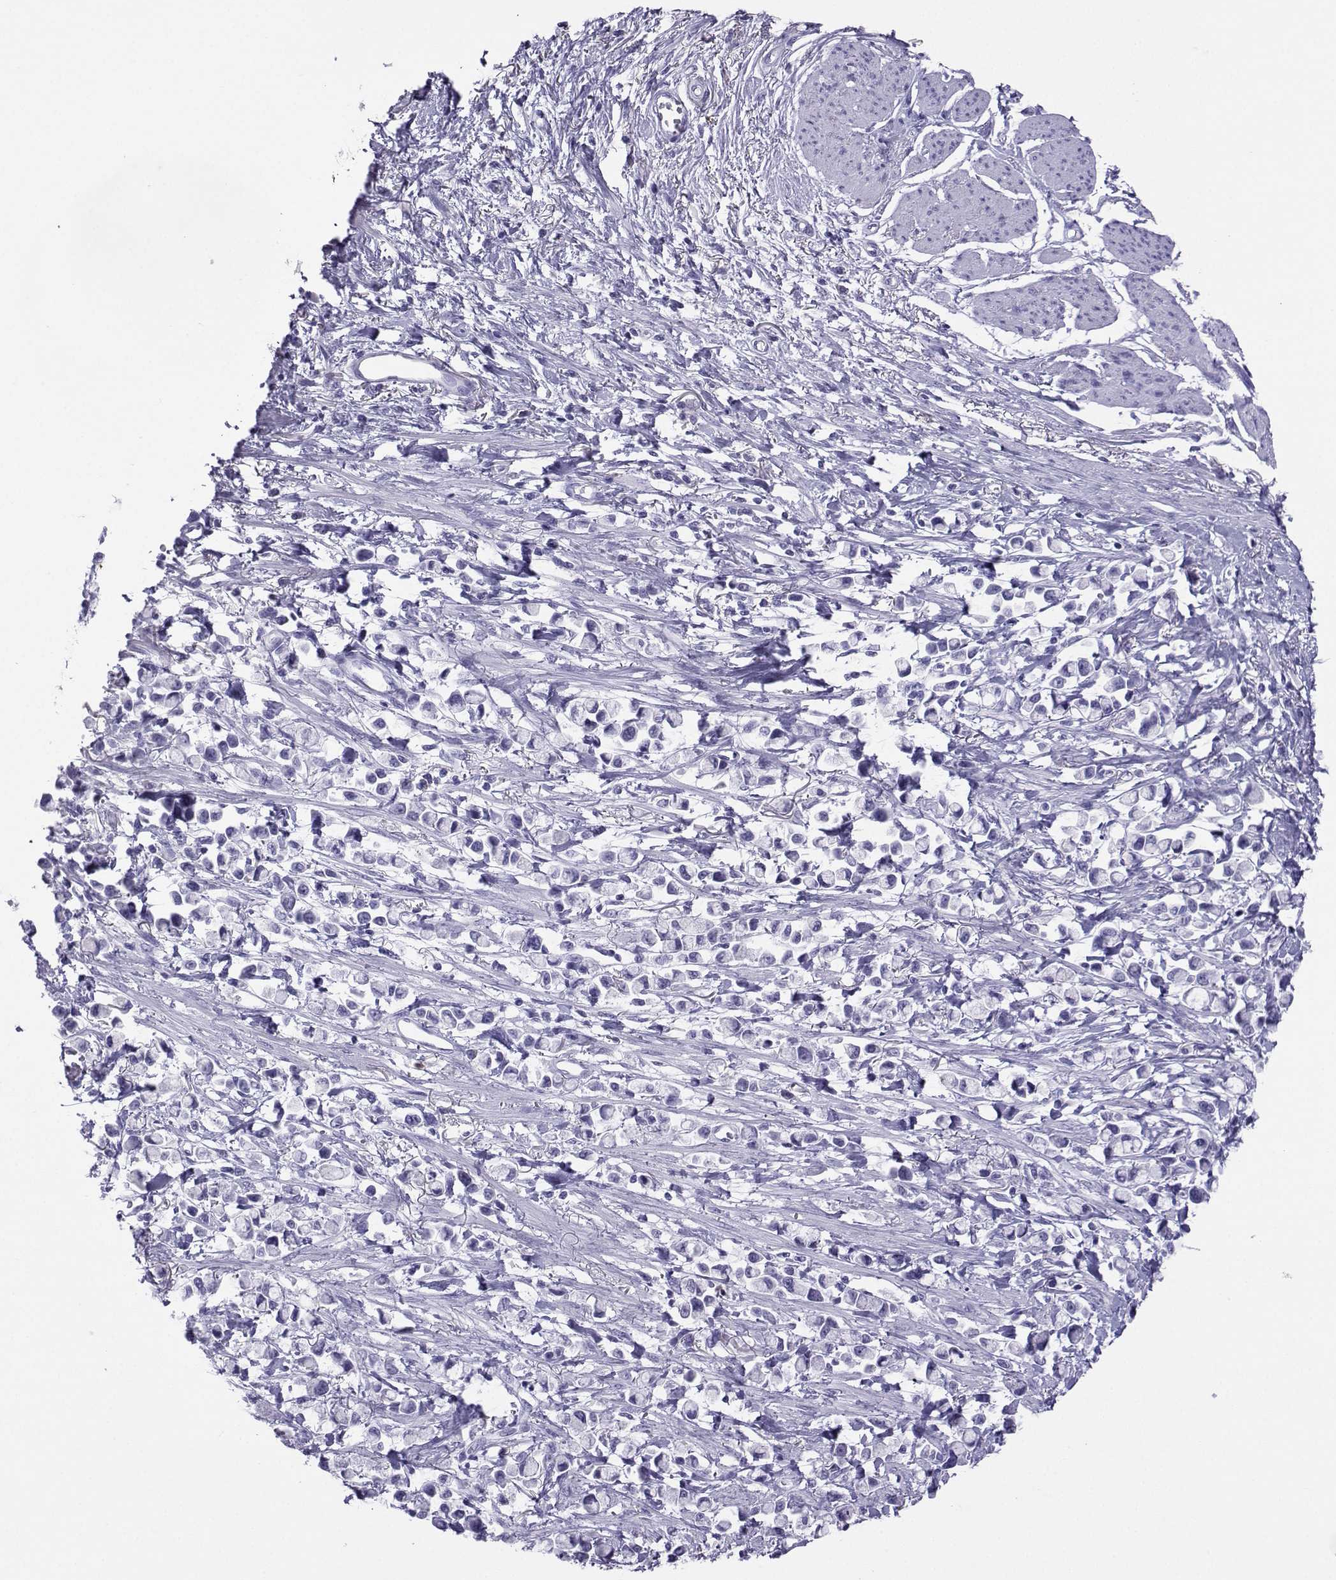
{"staining": {"intensity": "negative", "quantity": "none", "location": "none"}, "tissue": "stomach cancer", "cell_type": "Tumor cells", "image_type": "cancer", "snomed": [{"axis": "morphology", "description": "Adenocarcinoma, NOS"}, {"axis": "topography", "description": "Stomach"}], "caption": "Tumor cells are negative for brown protein staining in adenocarcinoma (stomach).", "gene": "LORICRIN", "patient": {"sex": "female", "age": 81}}